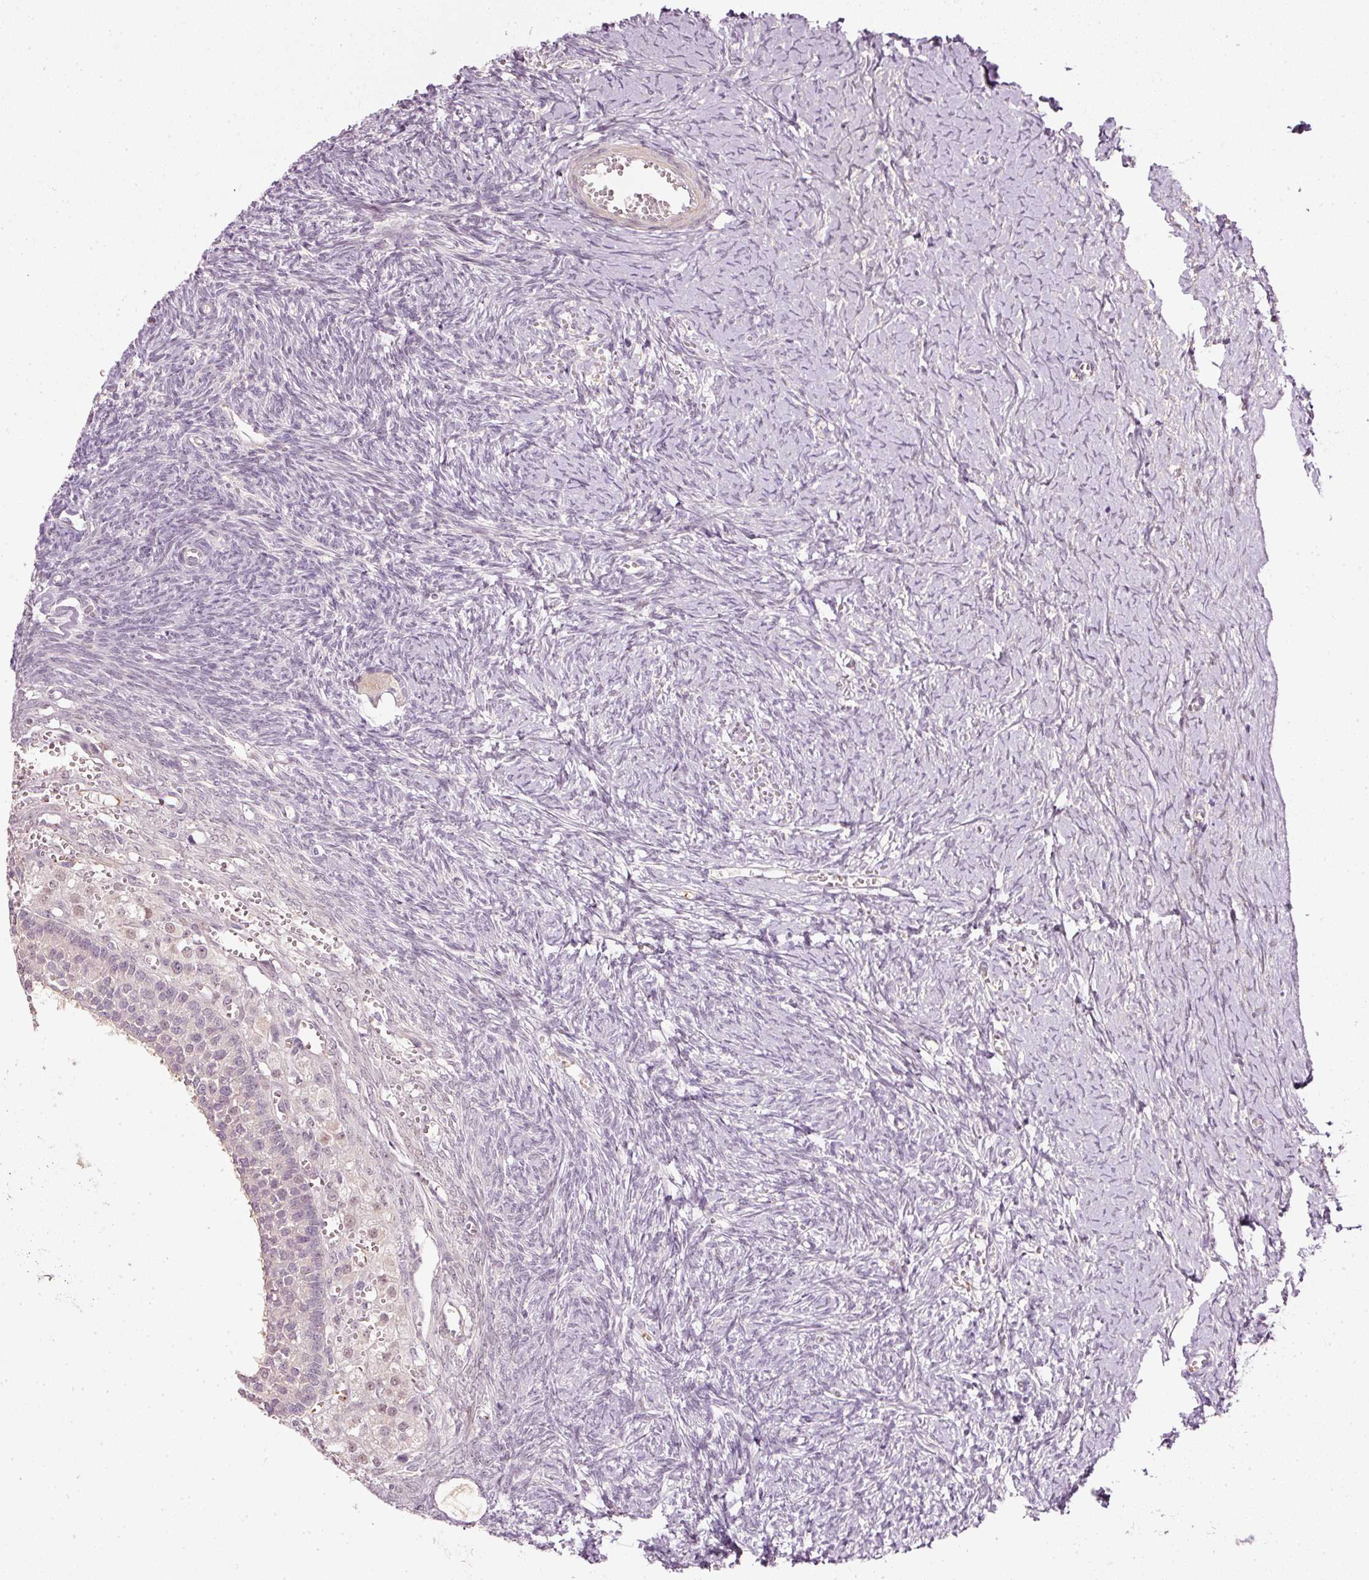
{"staining": {"intensity": "negative", "quantity": "none", "location": "none"}, "tissue": "ovary", "cell_type": "Follicle cells", "image_type": "normal", "snomed": [{"axis": "morphology", "description": "Normal tissue, NOS"}, {"axis": "topography", "description": "Ovary"}], "caption": "Follicle cells show no significant protein positivity in normal ovary. (IHC, brightfield microscopy, high magnification).", "gene": "TOGARAM1", "patient": {"sex": "female", "age": 39}}